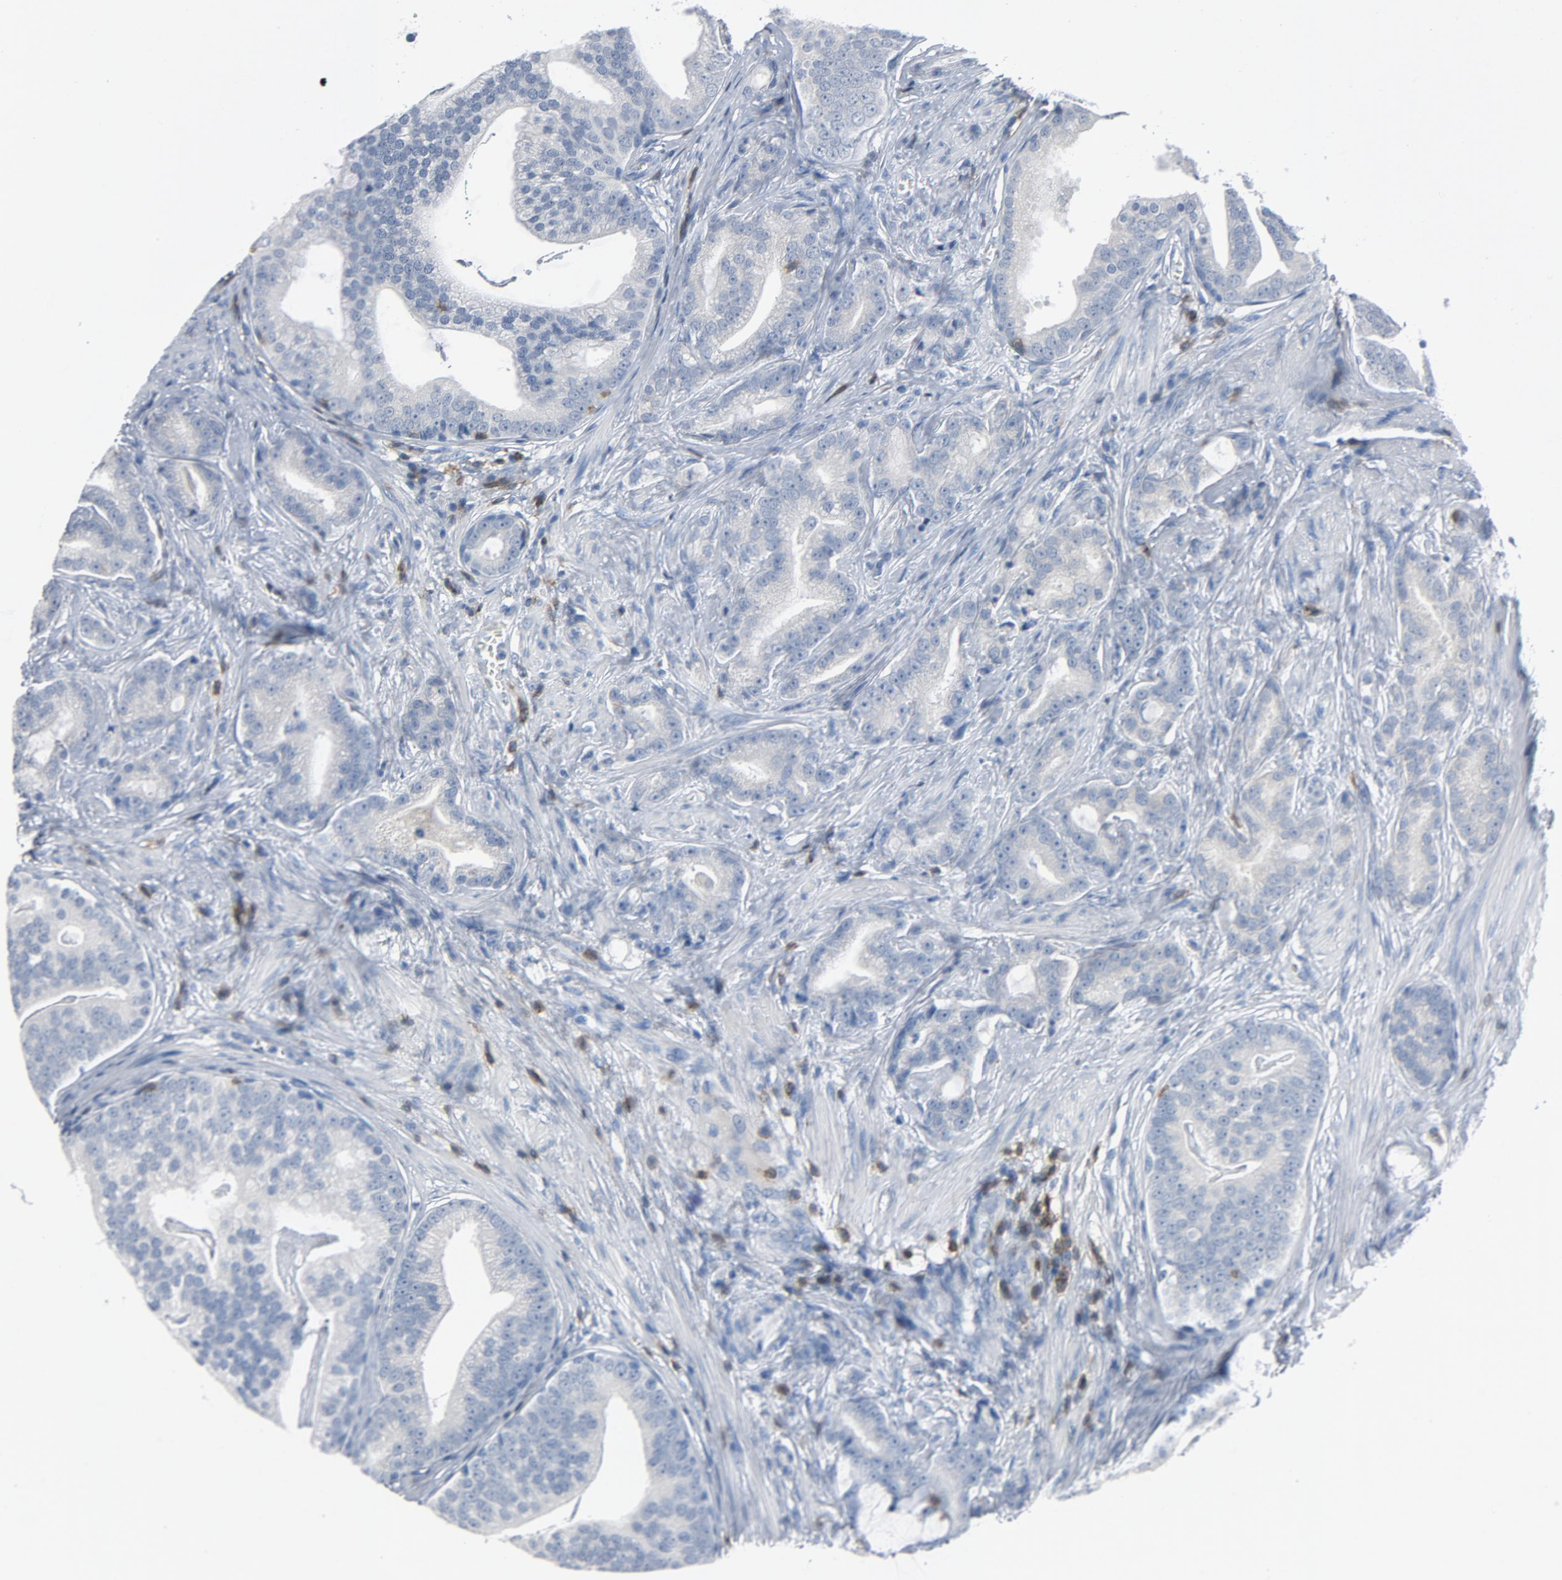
{"staining": {"intensity": "negative", "quantity": "none", "location": "none"}, "tissue": "prostate cancer", "cell_type": "Tumor cells", "image_type": "cancer", "snomed": [{"axis": "morphology", "description": "Adenocarcinoma, Low grade"}, {"axis": "topography", "description": "Prostate"}], "caption": "DAB (3,3'-diaminobenzidine) immunohistochemical staining of human prostate low-grade adenocarcinoma shows no significant positivity in tumor cells. (Immunohistochemistry, brightfield microscopy, high magnification).", "gene": "LCK", "patient": {"sex": "male", "age": 58}}